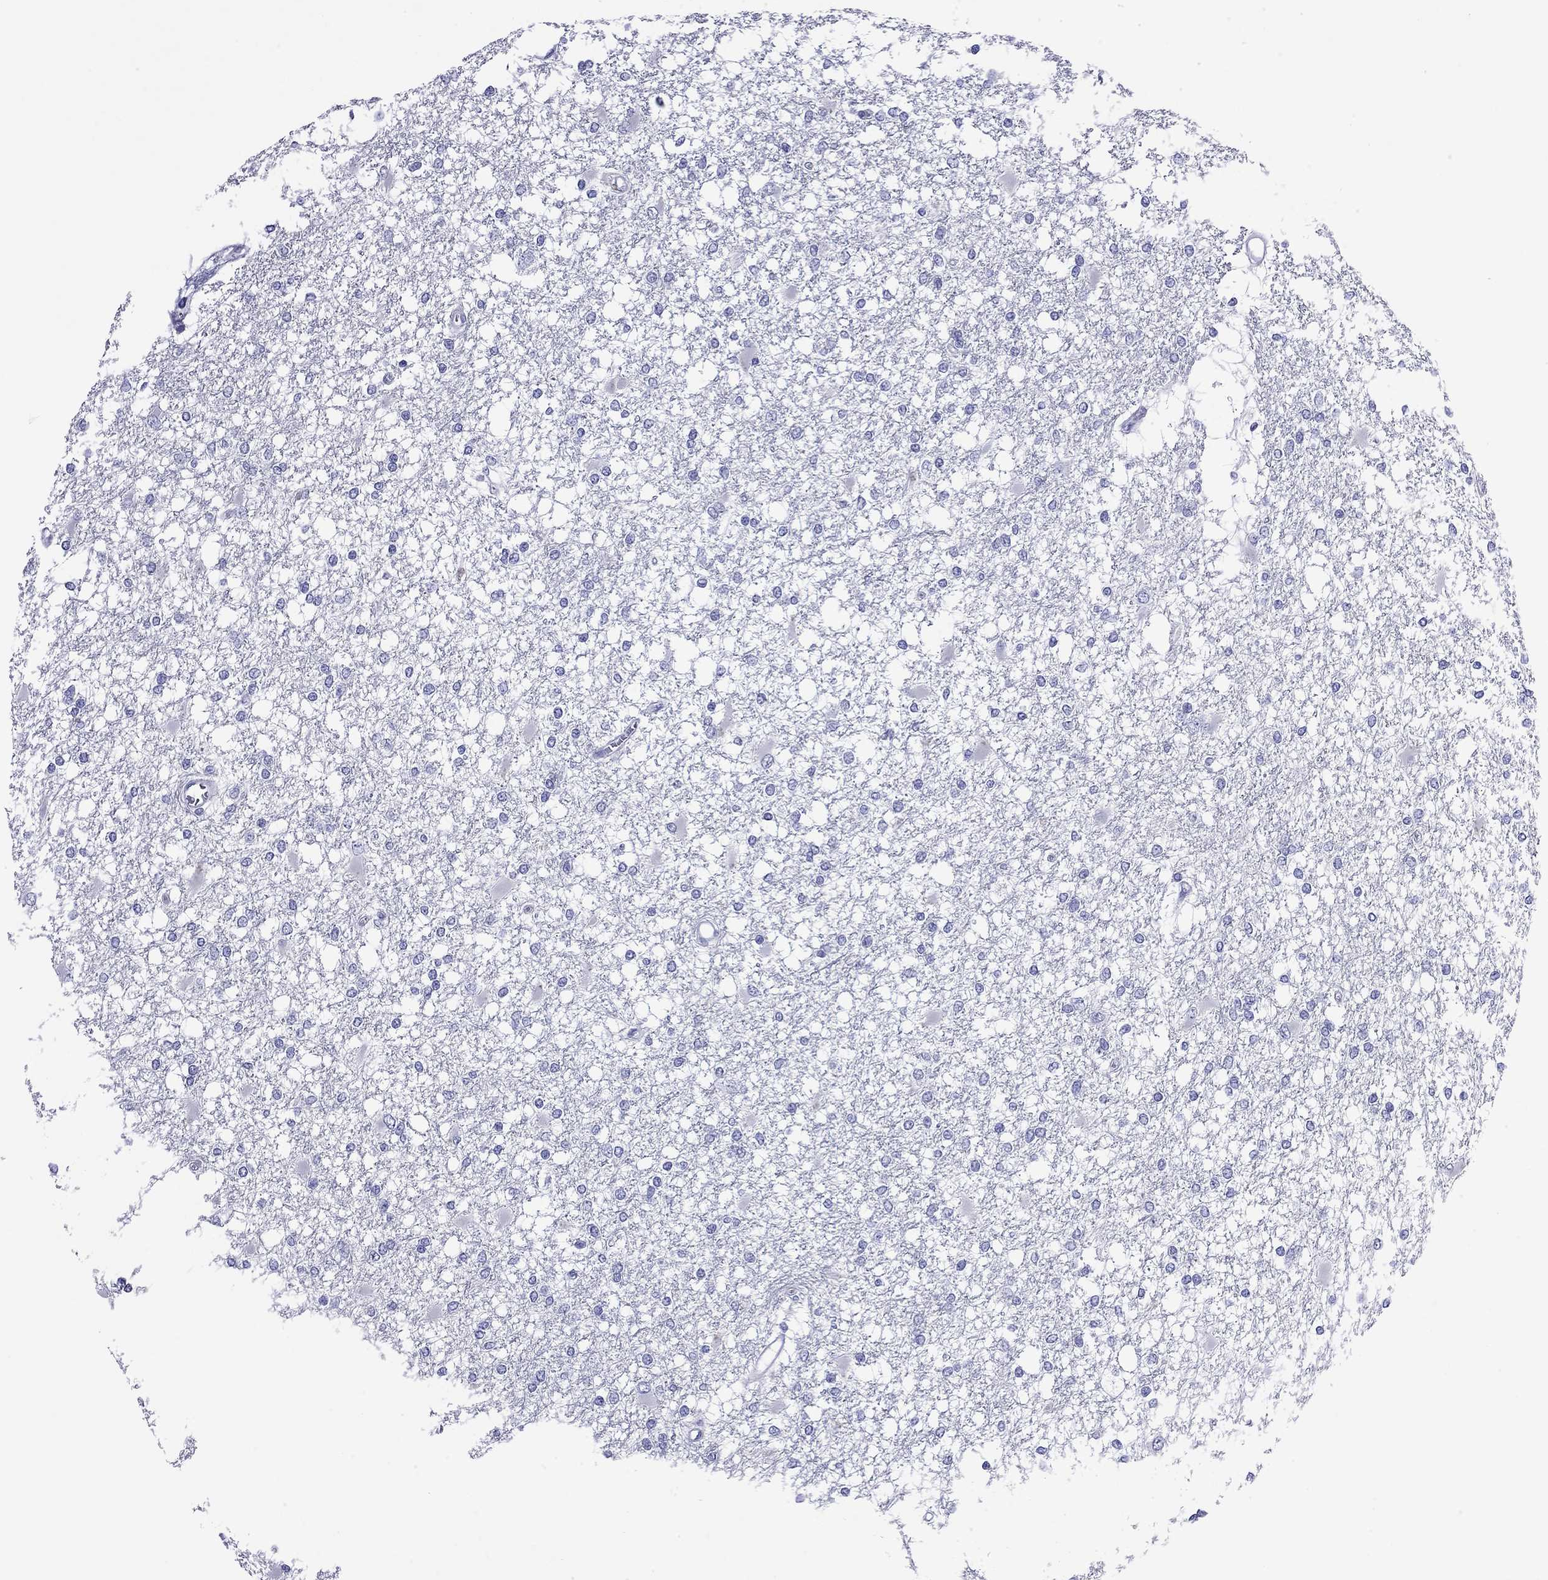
{"staining": {"intensity": "negative", "quantity": "none", "location": "none"}, "tissue": "glioma", "cell_type": "Tumor cells", "image_type": "cancer", "snomed": [{"axis": "morphology", "description": "Glioma, malignant, High grade"}, {"axis": "topography", "description": "Cerebral cortex"}], "caption": "A micrograph of human high-grade glioma (malignant) is negative for staining in tumor cells.", "gene": "FIGLA", "patient": {"sex": "male", "age": 79}}